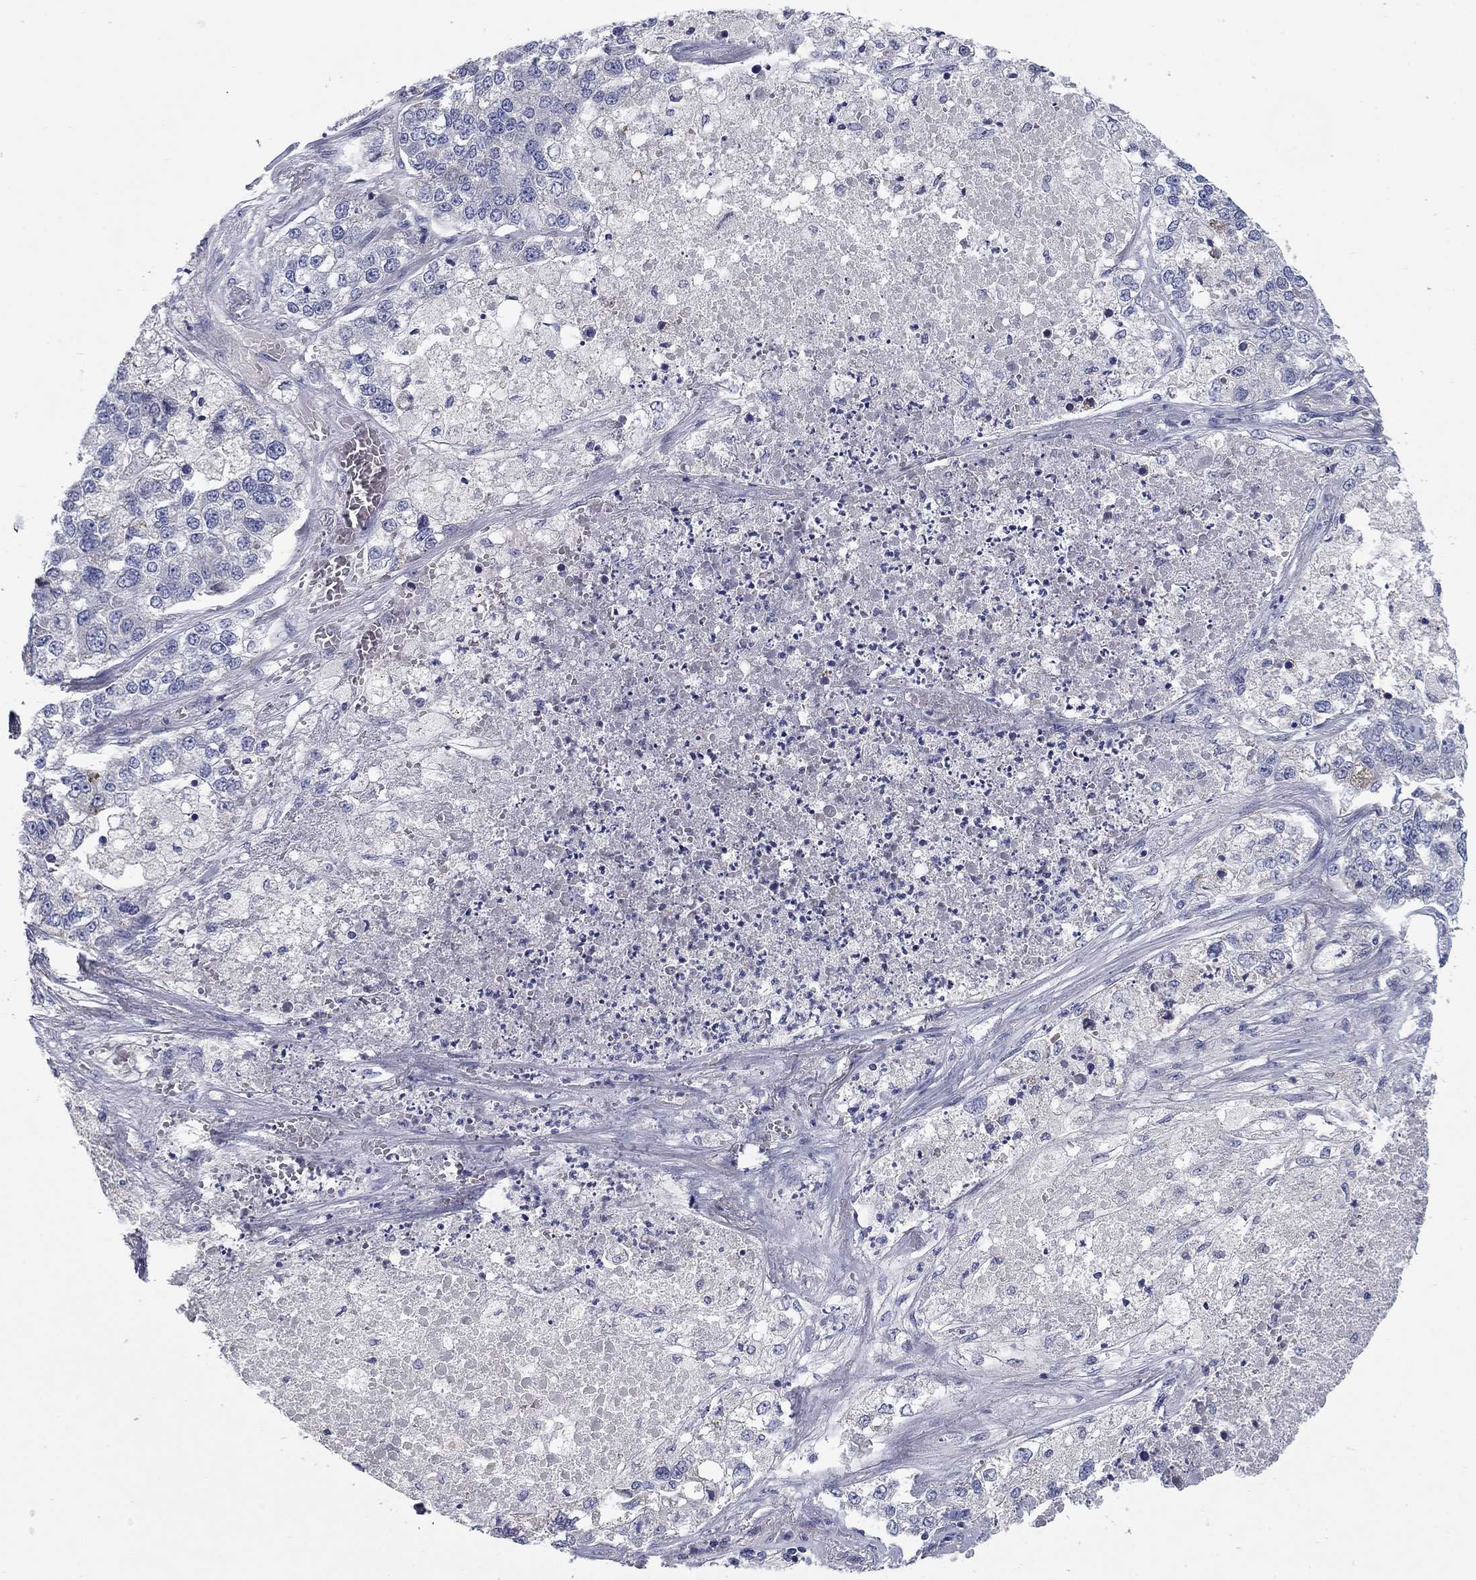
{"staining": {"intensity": "negative", "quantity": "none", "location": "none"}, "tissue": "lung cancer", "cell_type": "Tumor cells", "image_type": "cancer", "snomed": [{"axis": "morphology", "description": "Adenocarcinoma, NOS"}, {"axis": "topography", "description": "Lung"}], "caption": "An immunohistochemistry (IHC) micrograph of lung cancer (adenocarcinoma) is shown. There is no staining in tumor cells of lung cancer (adenocarcinoma). (DAB immunohistochemistry with hematoxylin counter stain).", "gene": "FRK", "patient": {"sex": "male", "age": 49}}